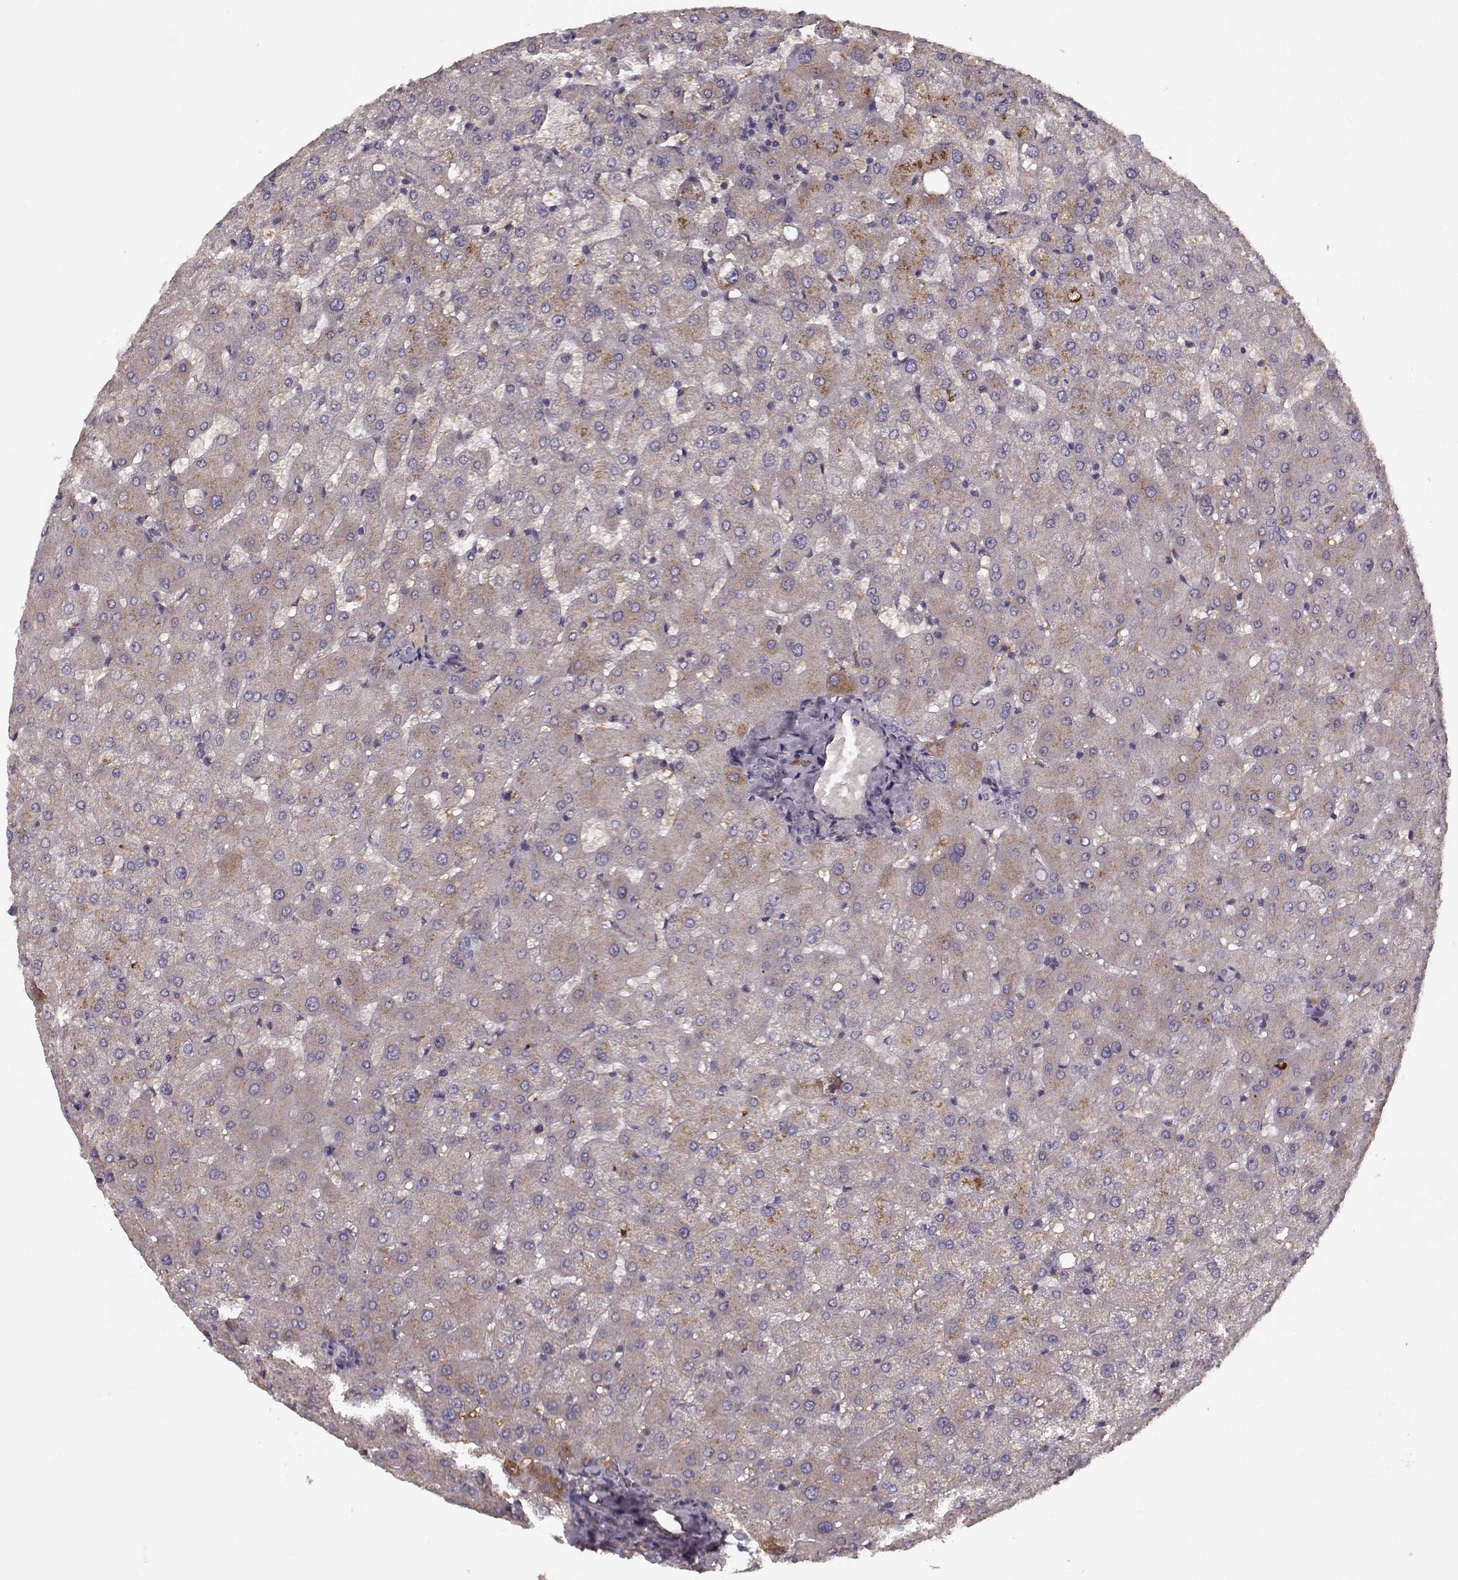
{"staining": {"intensity": "negative", "quantity": "none", "location": "none"}, "tissue": "liver", "cell_type": "Cholangiocytes", "image_type": "normal", "snomed": [{"axis": "morphology", "description": "Normal tissue, NOS"}, {"axis": "topography", "description": "Liver"}], "caption": "Immunohistochemistry histopathology image of unremarkable liver: liver stained with DAB reveals no significant protein positivity in cholangiocytes.", "gene": "AFM", "patient": {"sex": "female", "age": 50}}